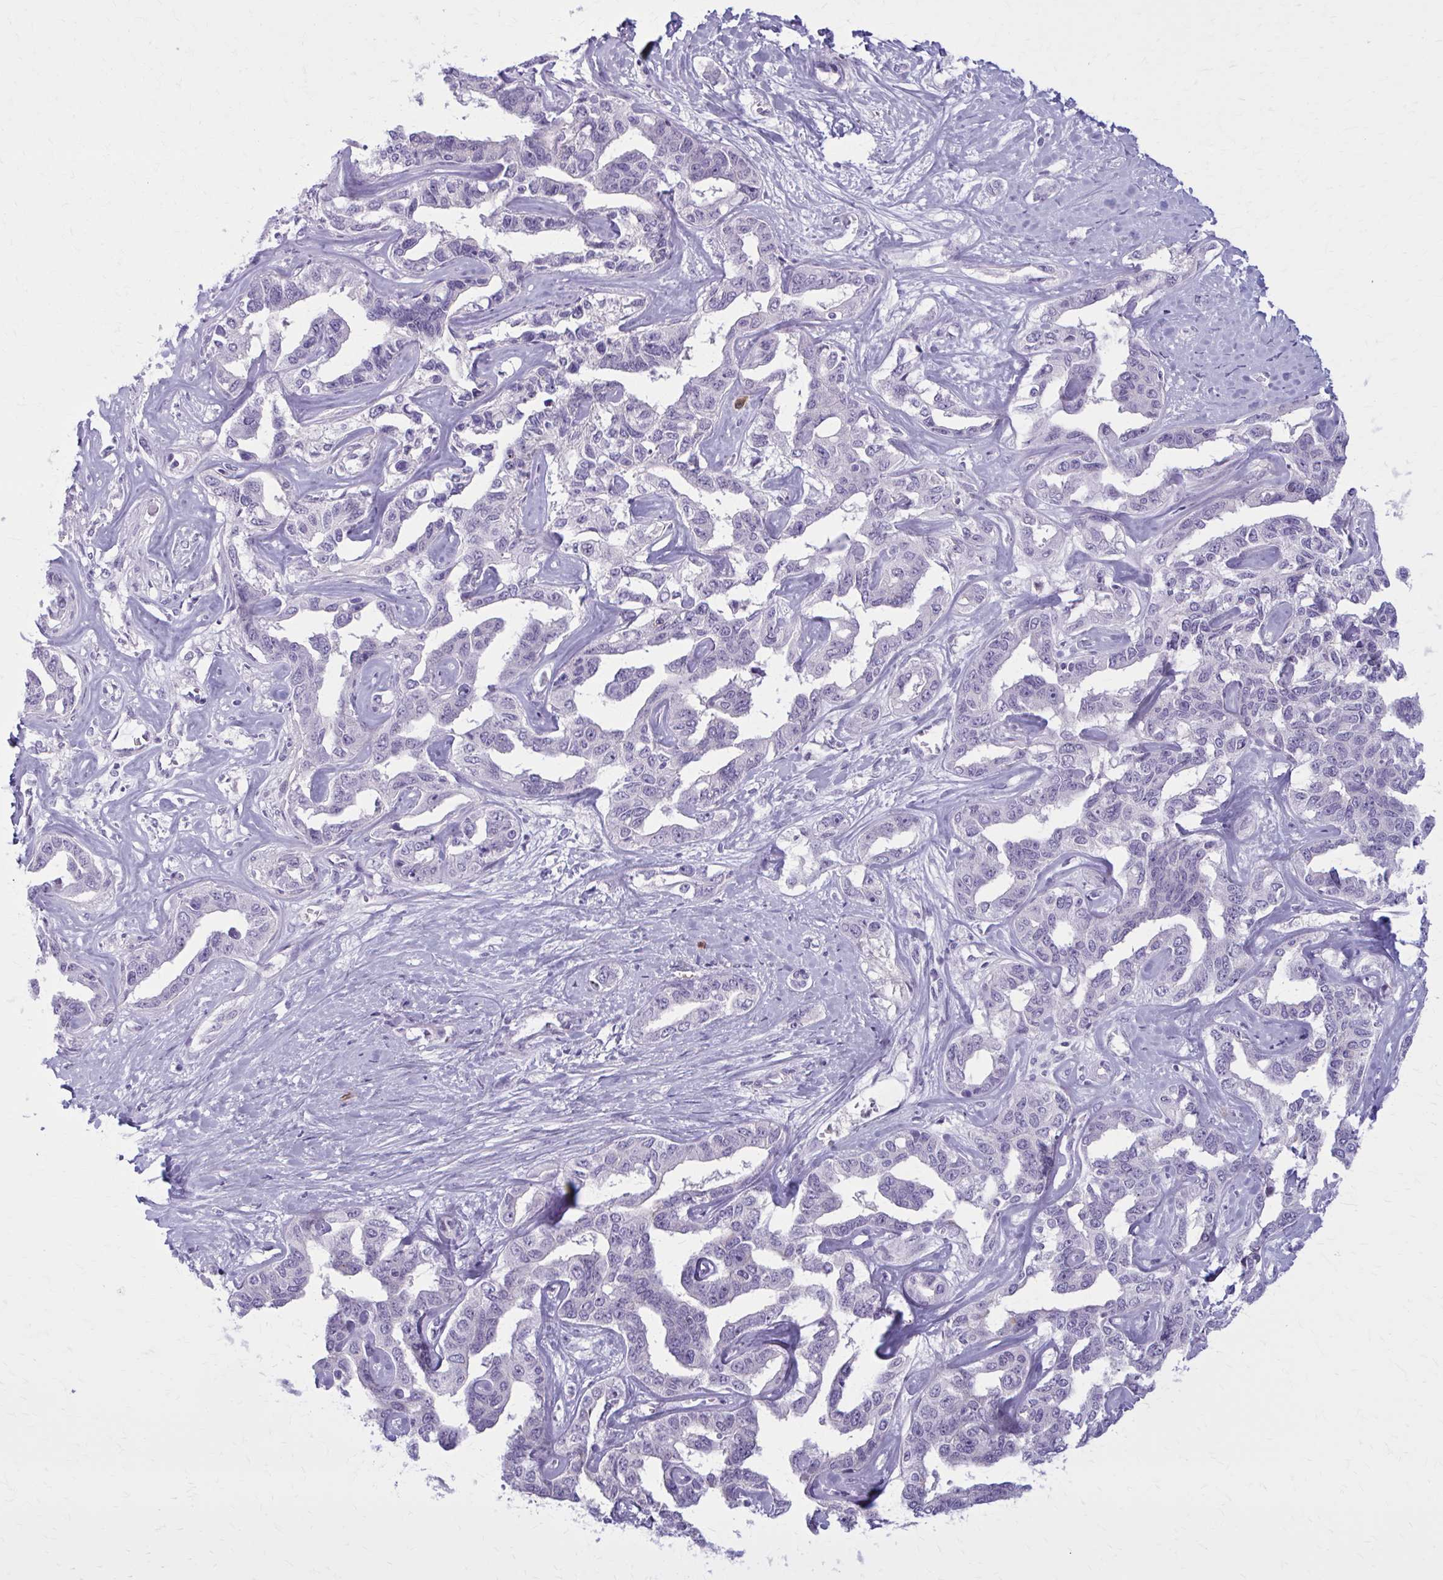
{"staining": {"intensity": "negative", "quantity": "none", "location": "none"}, "tissue": "liver cancer", "cell_type": "Tumor cells", "image_type": "cancer", "snomed": [{"axis": "morphology", "description": "Cholangiocarcinoma"}, {"axis": "topography", "description": "Liver"}], "caption": "Tumor cells show no significant protein positivity in liver cholangiocarcinoma.", "gene": "CD38", "patient": {"sex": "male", "age": 59}}